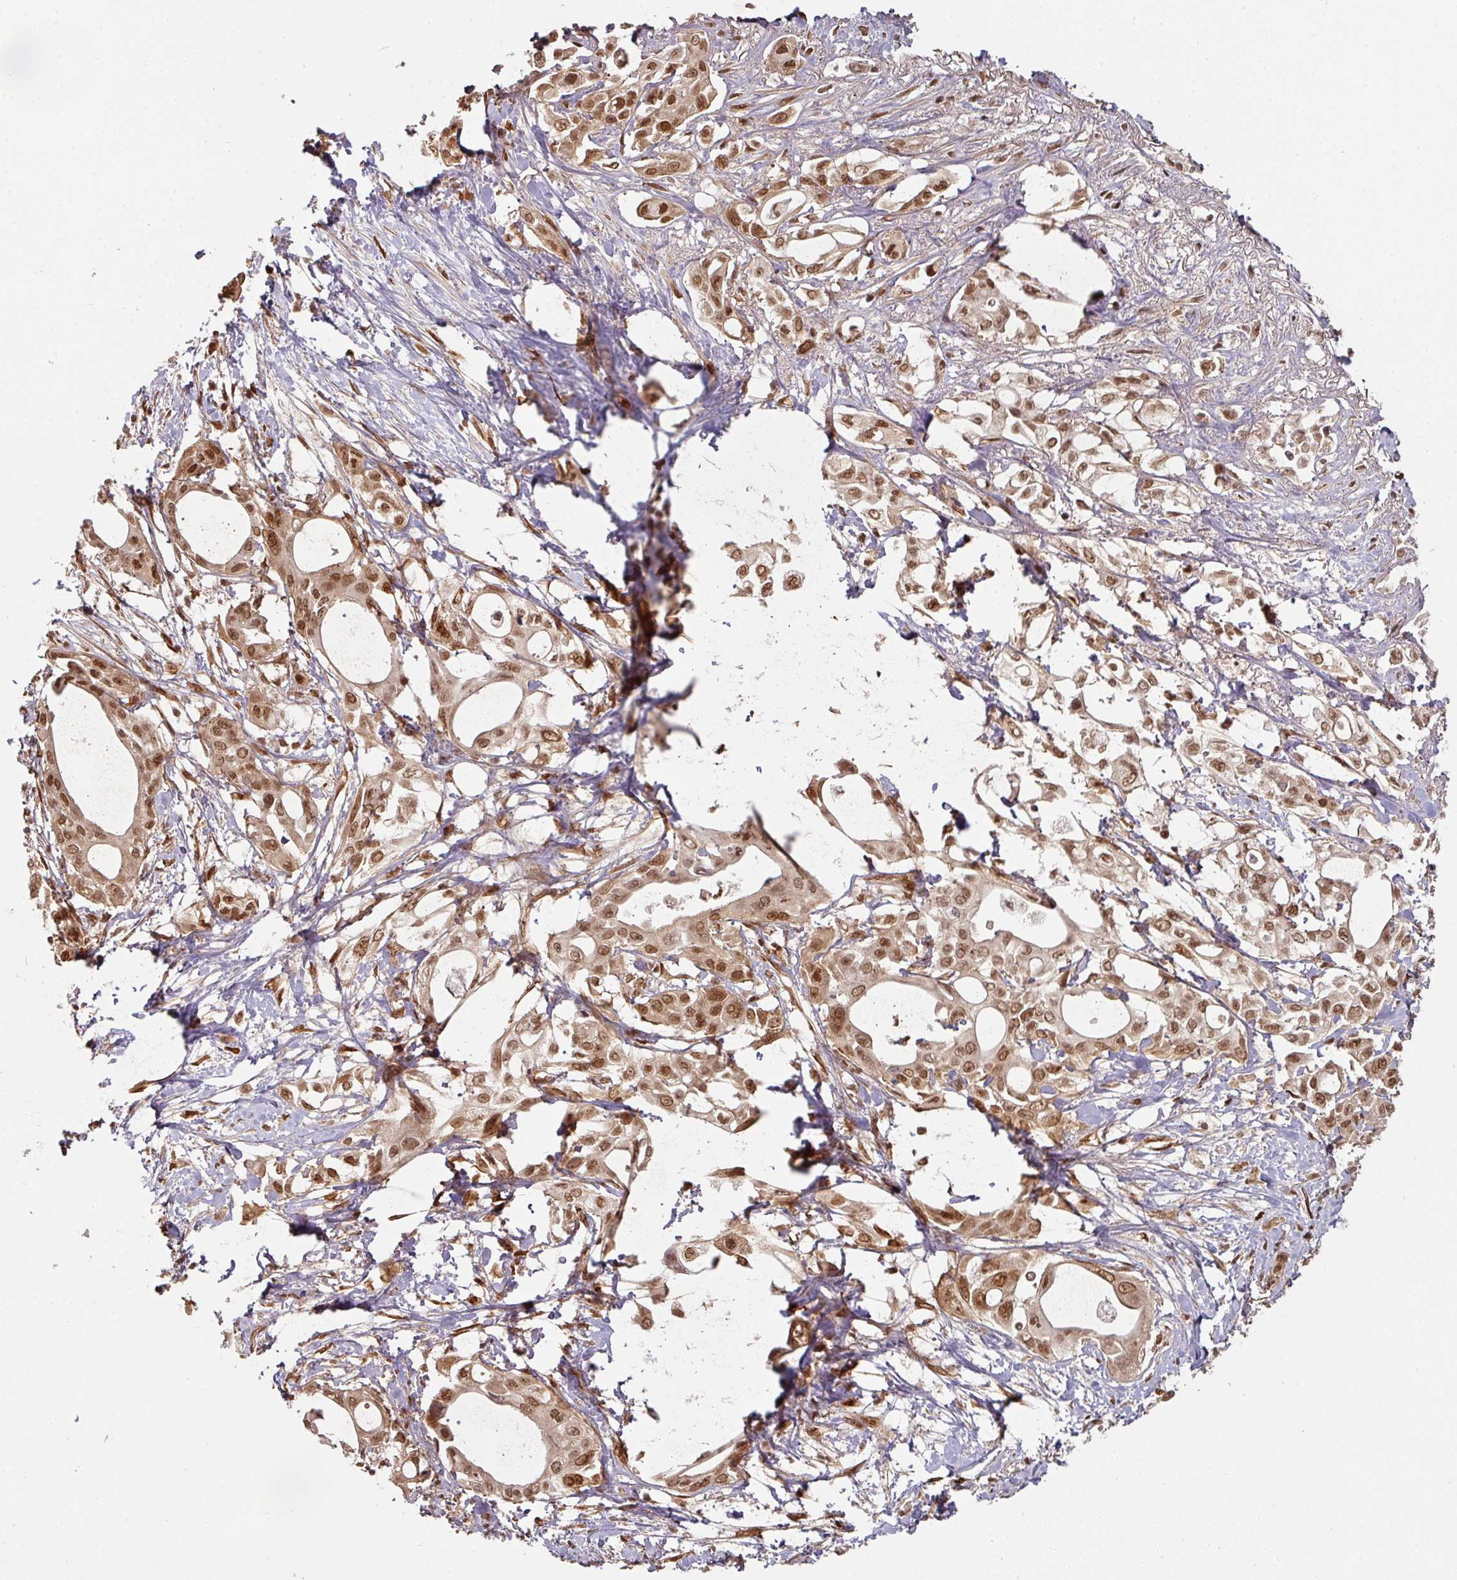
{"staining": {"intensity": "moderate", "quantity": ">75%", "location": "cytoplasmic/membranous,nuclear"}, "tissue": "pancreatic cancer", "cell_type": "Tumor cells", "image_type": "cancer", "snomed": [{"axis": "morphology", "description": "Adenocarcinoma, NOS"}, {"axis": "topography", "description": "Pancreas"}], "caption": "Protein expression by IHC shows moderate cytoplasmic/membranous and nuclear expression in approximately >75% of tumor cells in pancreatic cancer (adenocarcinoma).", "gene": "SIK3", "patient": {"sex": "female", "age": 68}}